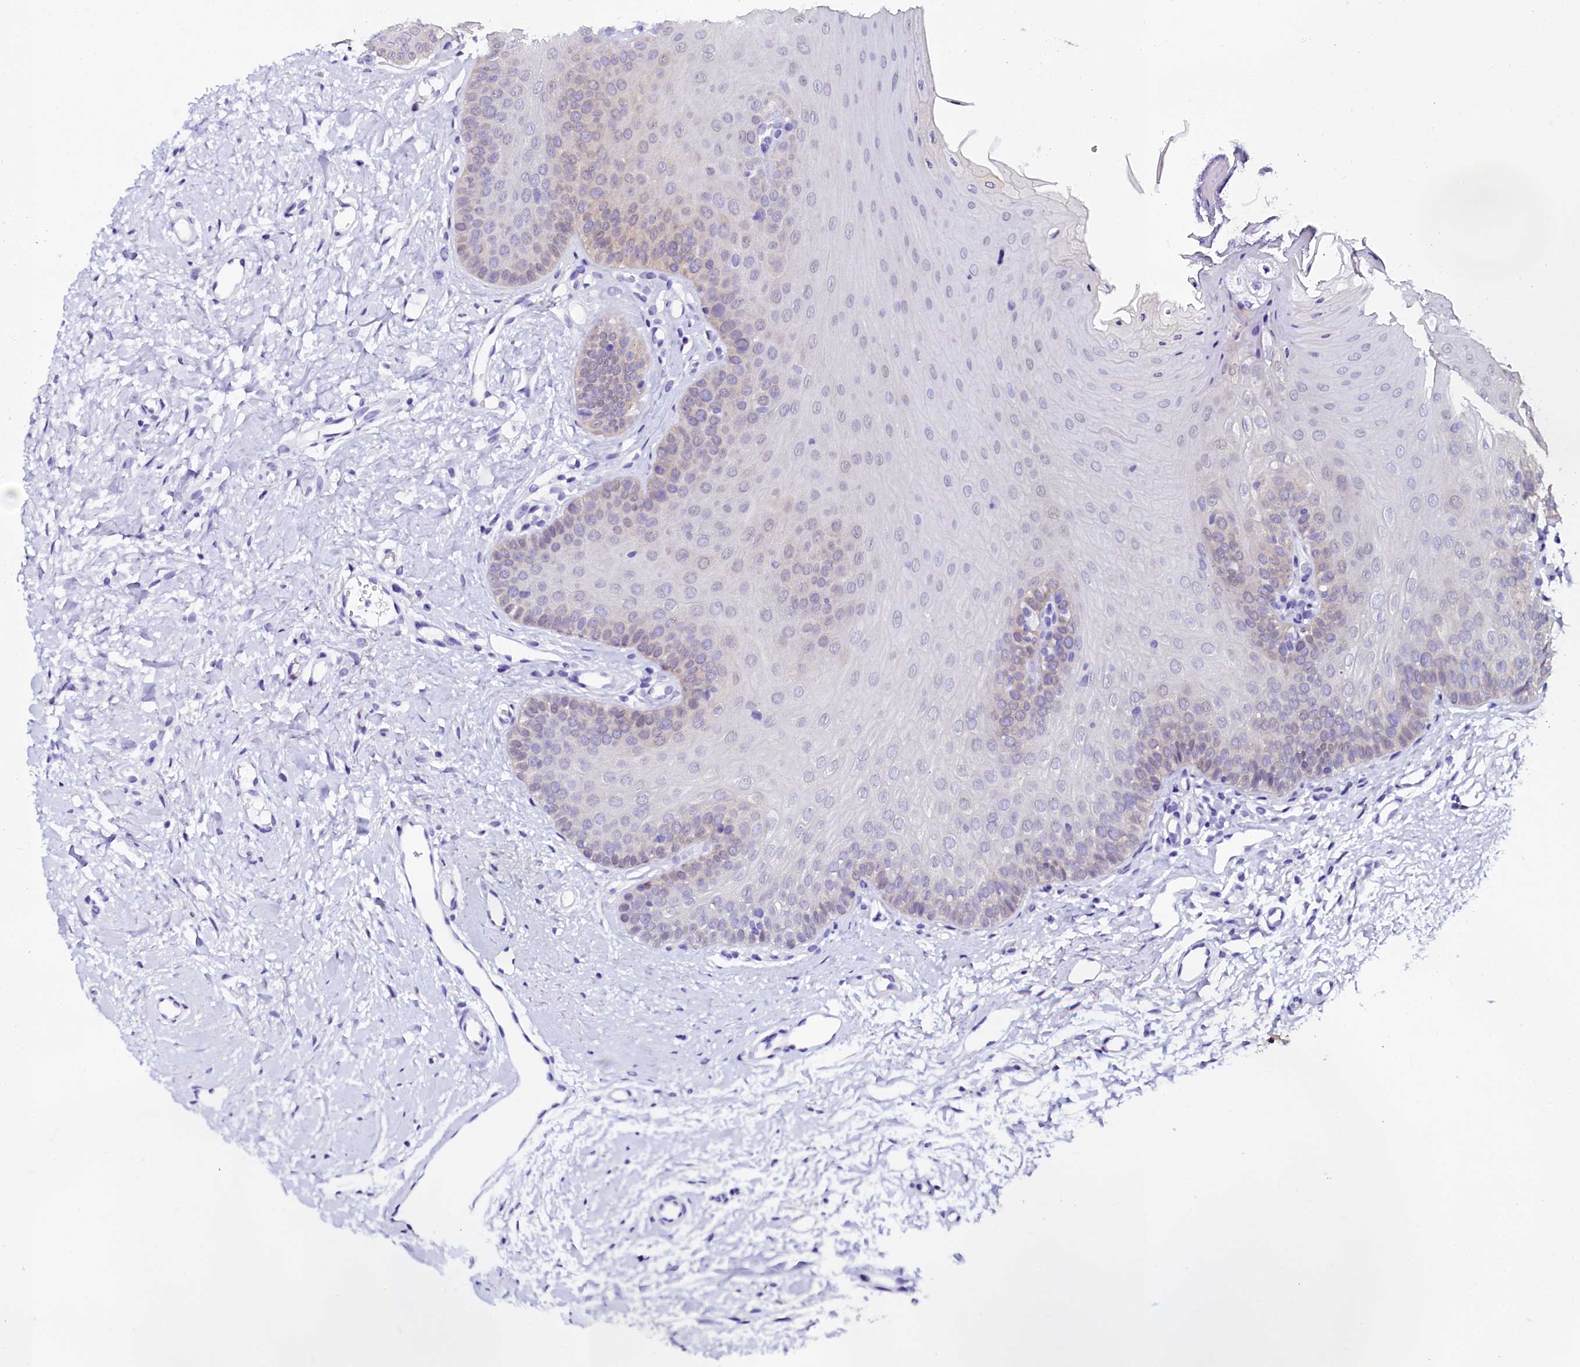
{"staining": {"intensity": "weak", "quantity": "<25%", "location": "cytoplasmic/membranous"}, "tissue": "oral mucosa", "cell_type": "Squamous epithelial cells", "image_type": "normal", "snomed": [{"axis": "morphology", "description": "Normal tissue, NOS"}, {"axis": "topography", "description": "Oral tissue"}], "caption": "IHC histopathology image of normal oral mucosa: human oral mucosa stained with DAB displays no significant protein staining in squamous epithelial cells.", "gene": "SORD", "patient": {"sex": "female", "age": 68}}